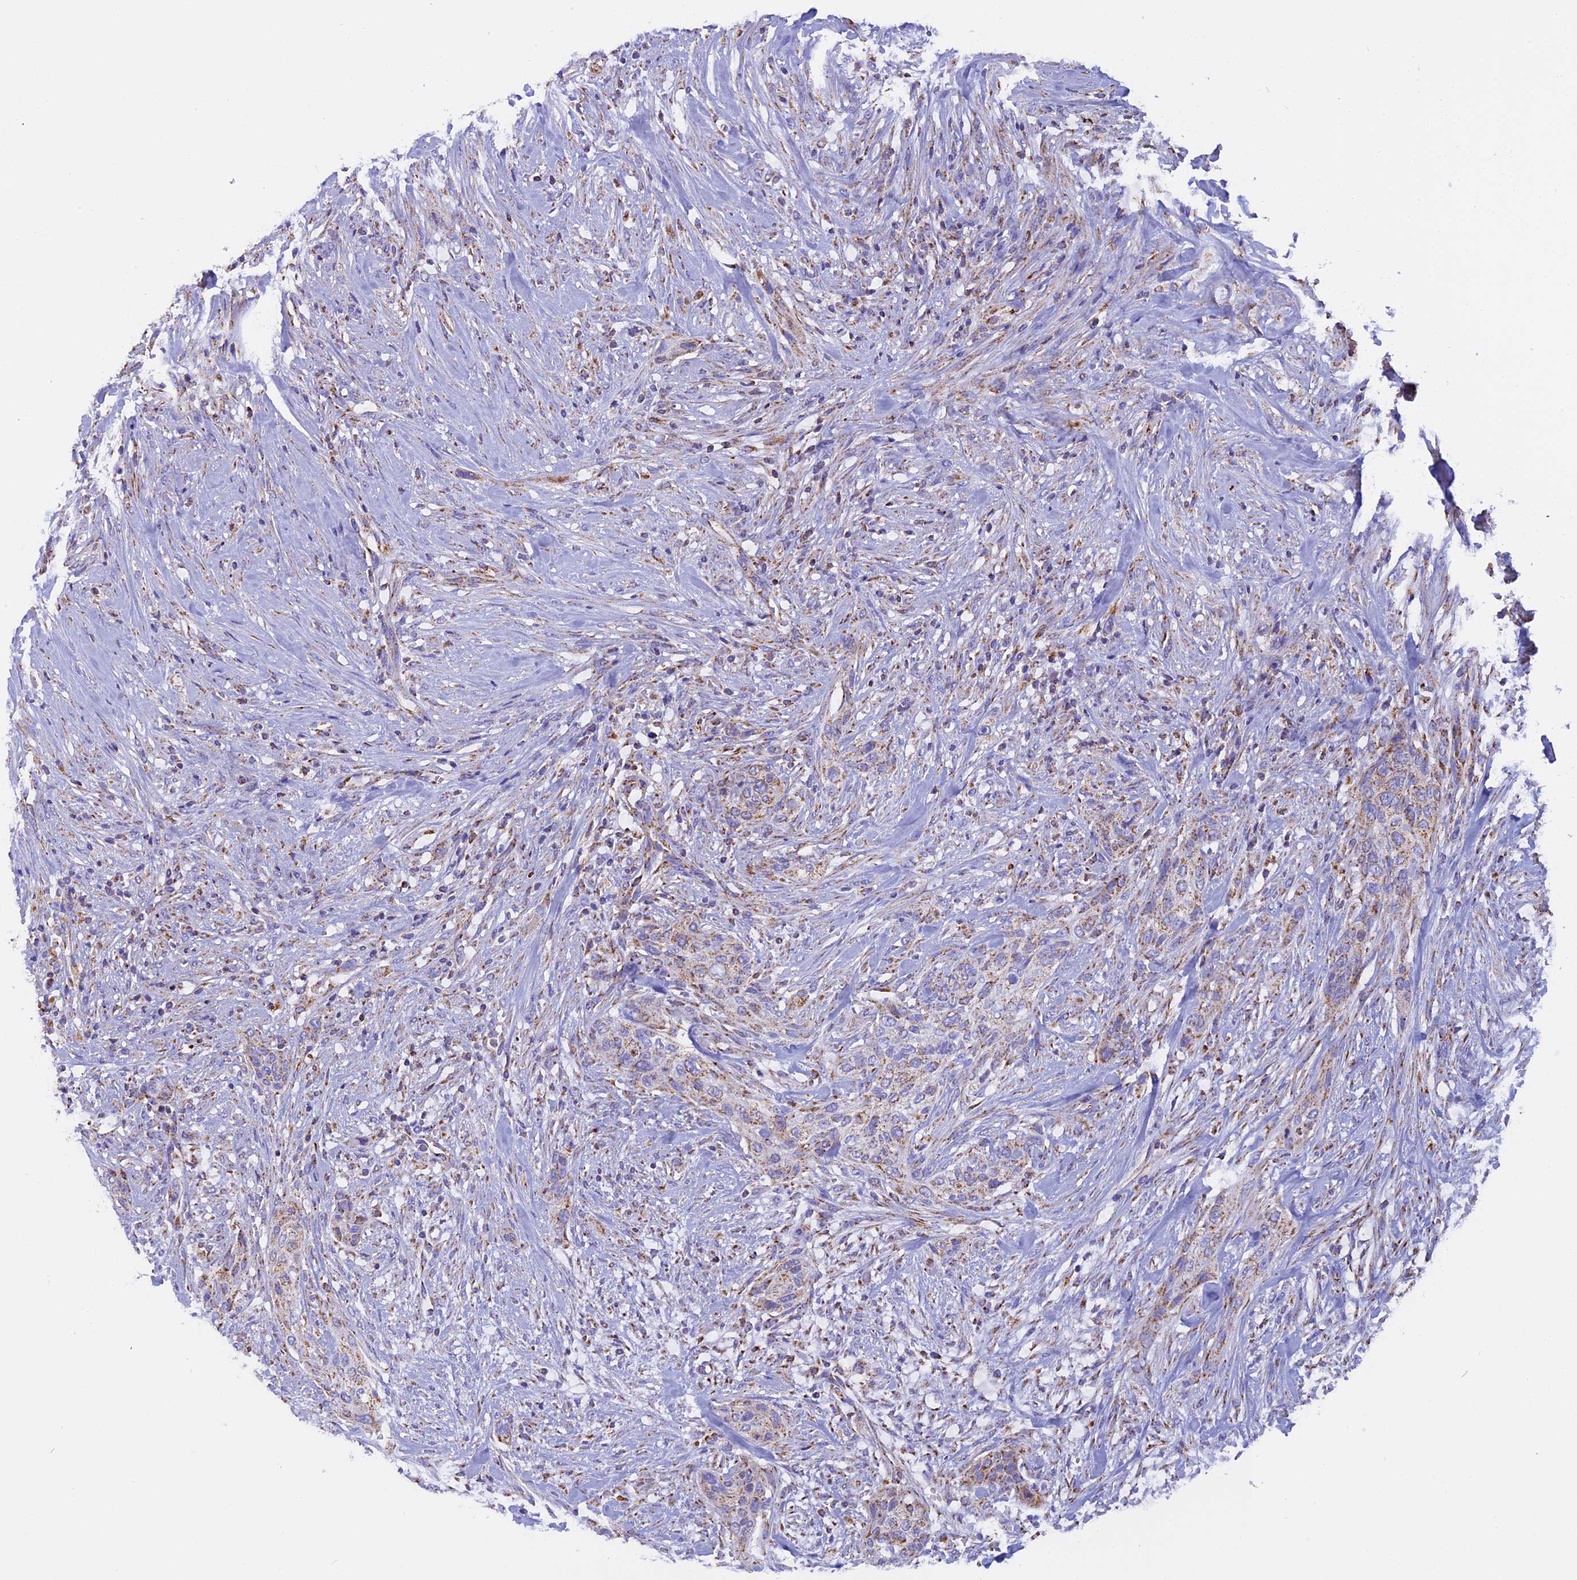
{"staining": {"intensity": "weak", "quantity": "25%-75%", "location": "cytoplasmic/membranous"}, "tissue": "urothelial cancer", "cell_type": "Tumor cells", "image_type": "cancer", "snomed": [{"axis": "morphology", "description": "Urothelial carcinoma, High grade"}, {"axis": "topography", "description": "Urinary bladder"}], "caption": "Protein positivity by immunohistochemistry (IHC) exhibits weak cytoplasmic/membranous staining in approximately 25%-75% of tumor cells in urothelial cancer.", "gene": "KCNG1", "patient": {"sex": "male", "age": 35}}